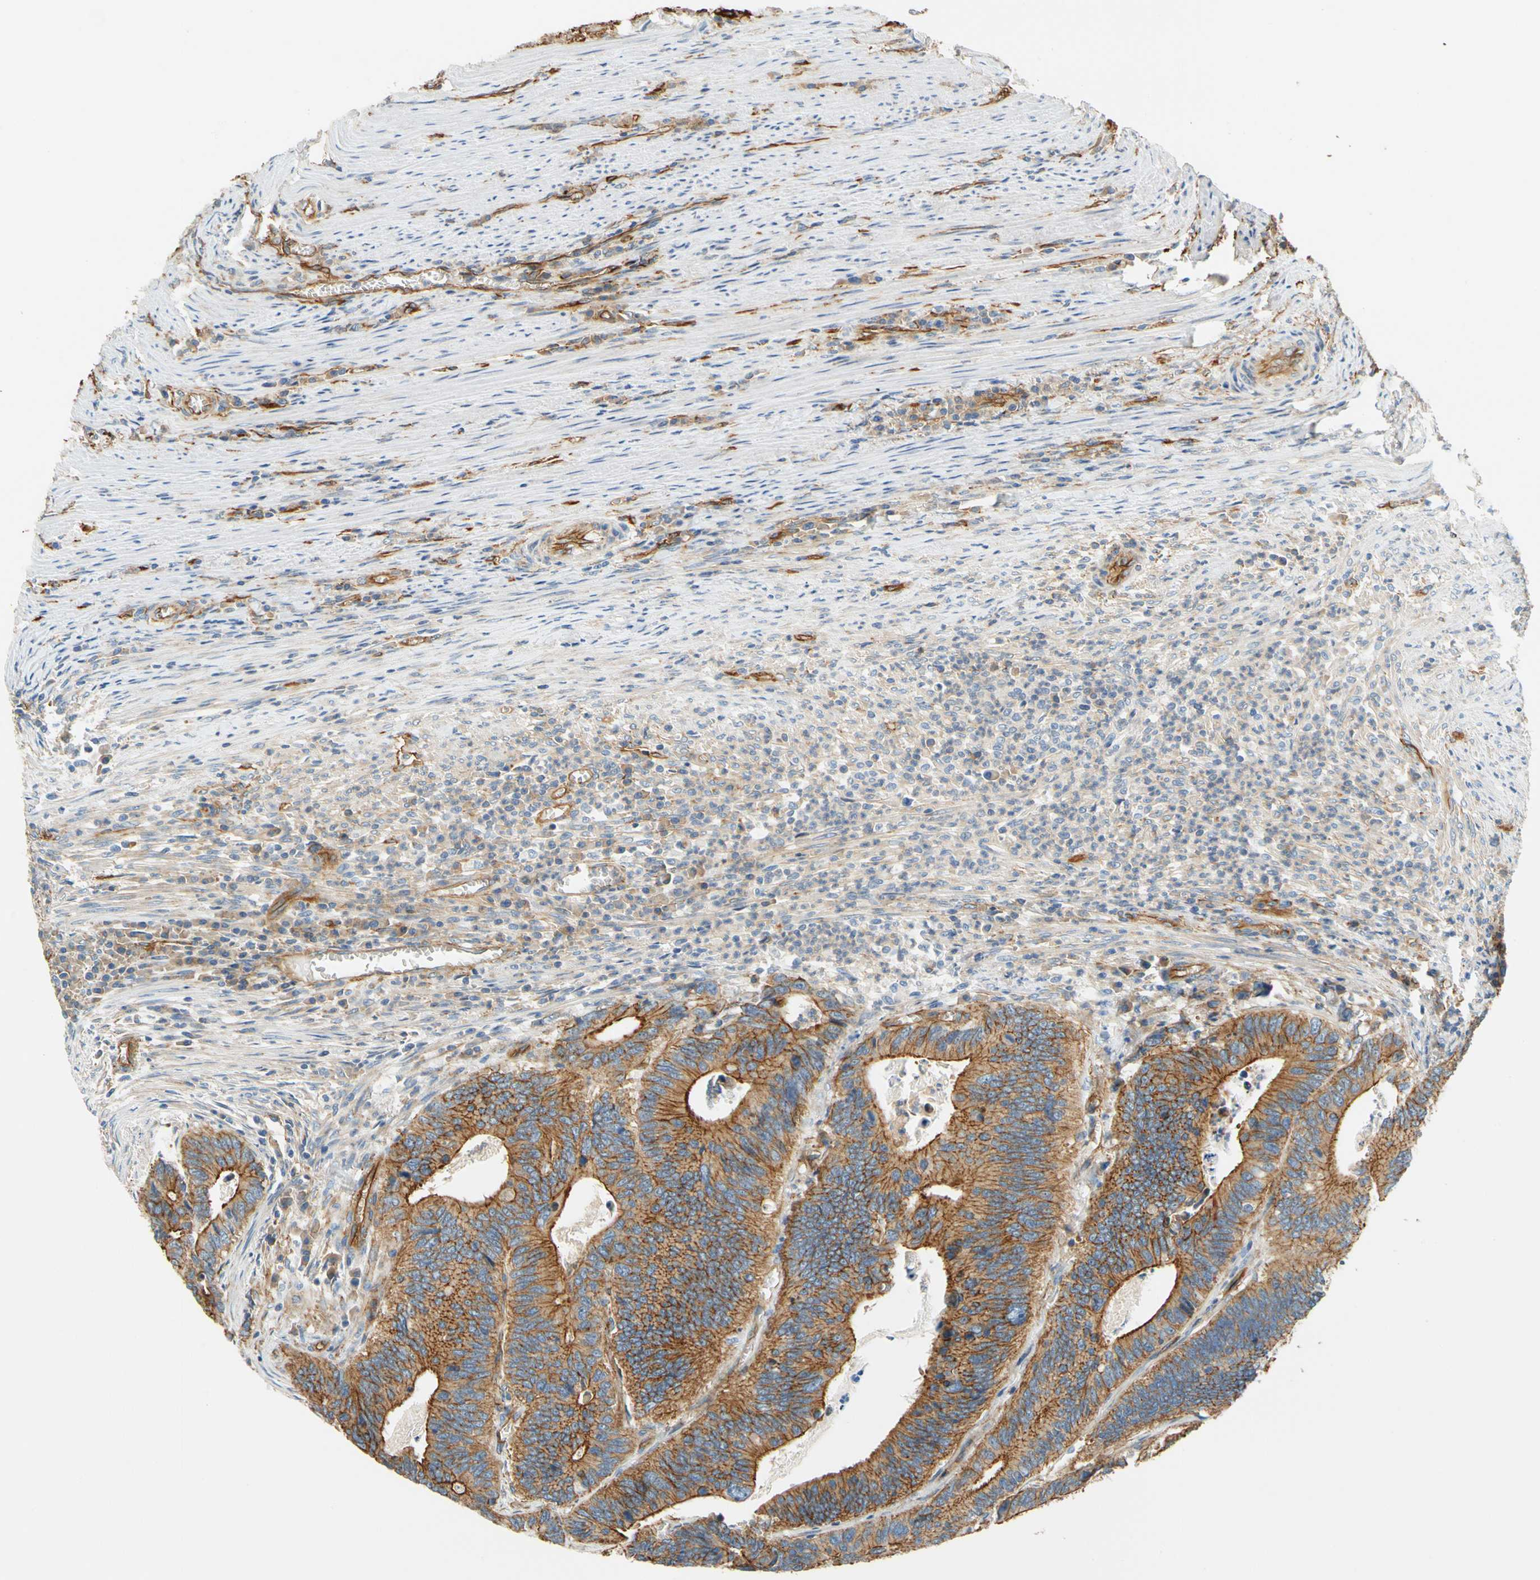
{"staining": {"intensity": "moderate", "quantity": ">75%", "location": "cytoplasmic/membranous"}, "tissue": "colorectal cancer", "cell_type": "Tumor cells", "image_type": "cancer", "snomed": [{"axis": "morphology", "description": "Adenocarcinoma, NOS"}, {"axis": "topography", "description": "Colon"}], "caption": "IHC image of human colorectal cancer stained for a protein (brown), which exhibits medium levels of moderate cytoplasmic/membranous staining in about >75% of tumor cells.", "gene": "SPTAN1", "patient": {"sex": "male", "age": 72}}